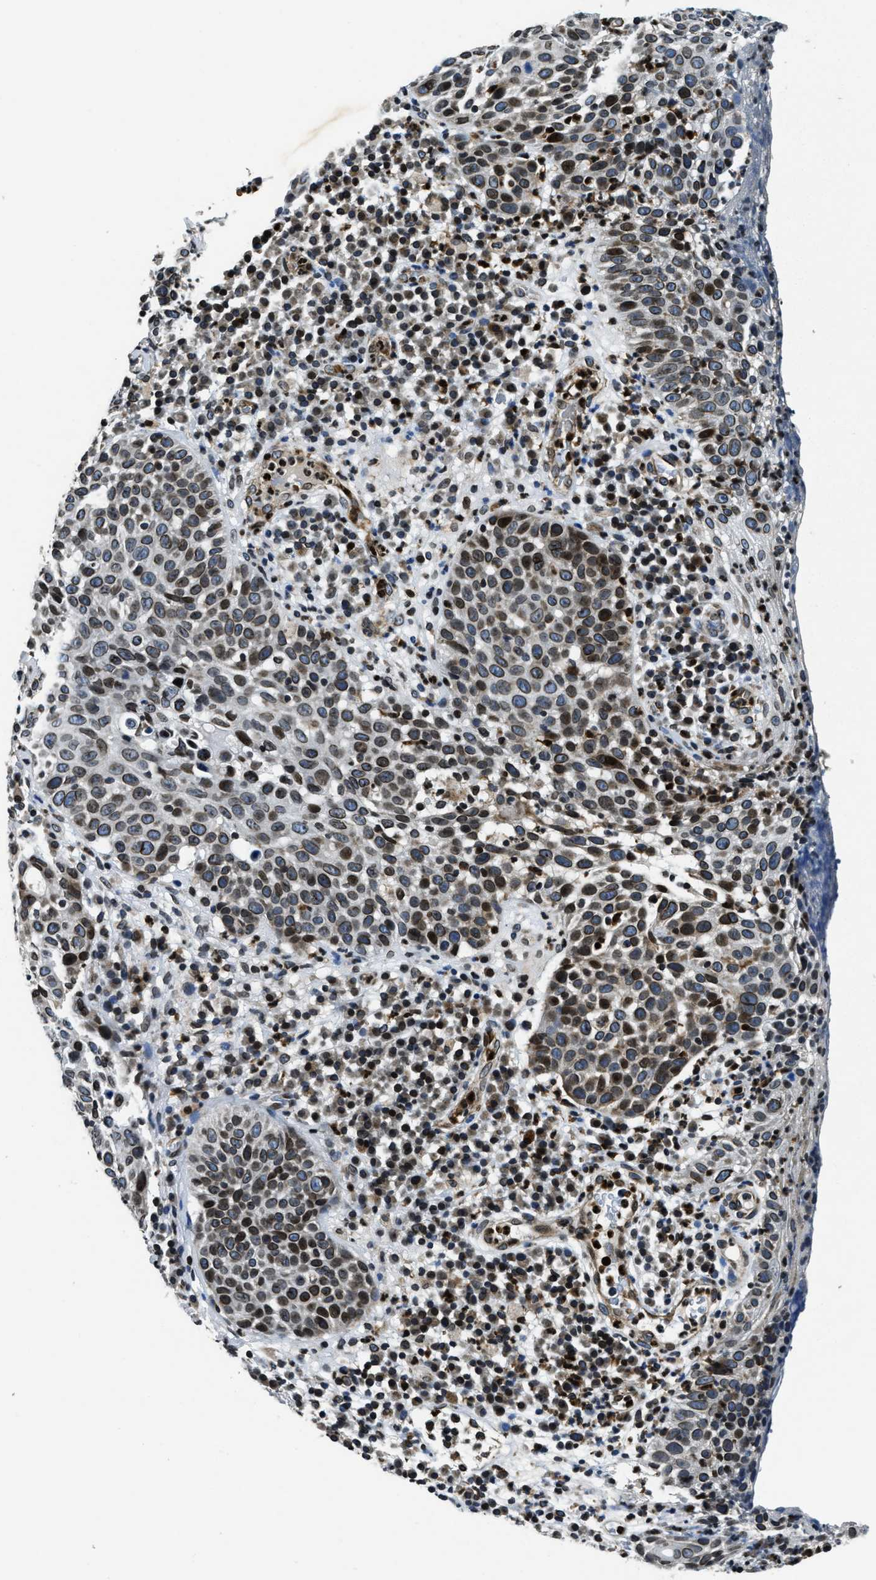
{"staining": {"intensity": "moderate", "quantity": ">75%", "location": "cytoplasmic/membranous,nuclear"}, "tissue": "skin cancer", "cell_type": "Tumor cells", "image_type": "cancer", "snomed": [{"axis": "morphology", "description": "Squamous cell carcinoma in situ, NOS"}, {"axis": "morphology", "description": "Squamous cell carcinoma, NOS"}, {"axis": "topography", "description": "Skin"}], "caption": "An image showing moderate cytoplasmic/membranous and nuclear staining in about >75% of tumor cells in skin squamous cell carcinoma, as visualized by brown immunohistochemical staining.", "gene": "ZC3HC1", "patient": {"sex": "male", "age": 93}}